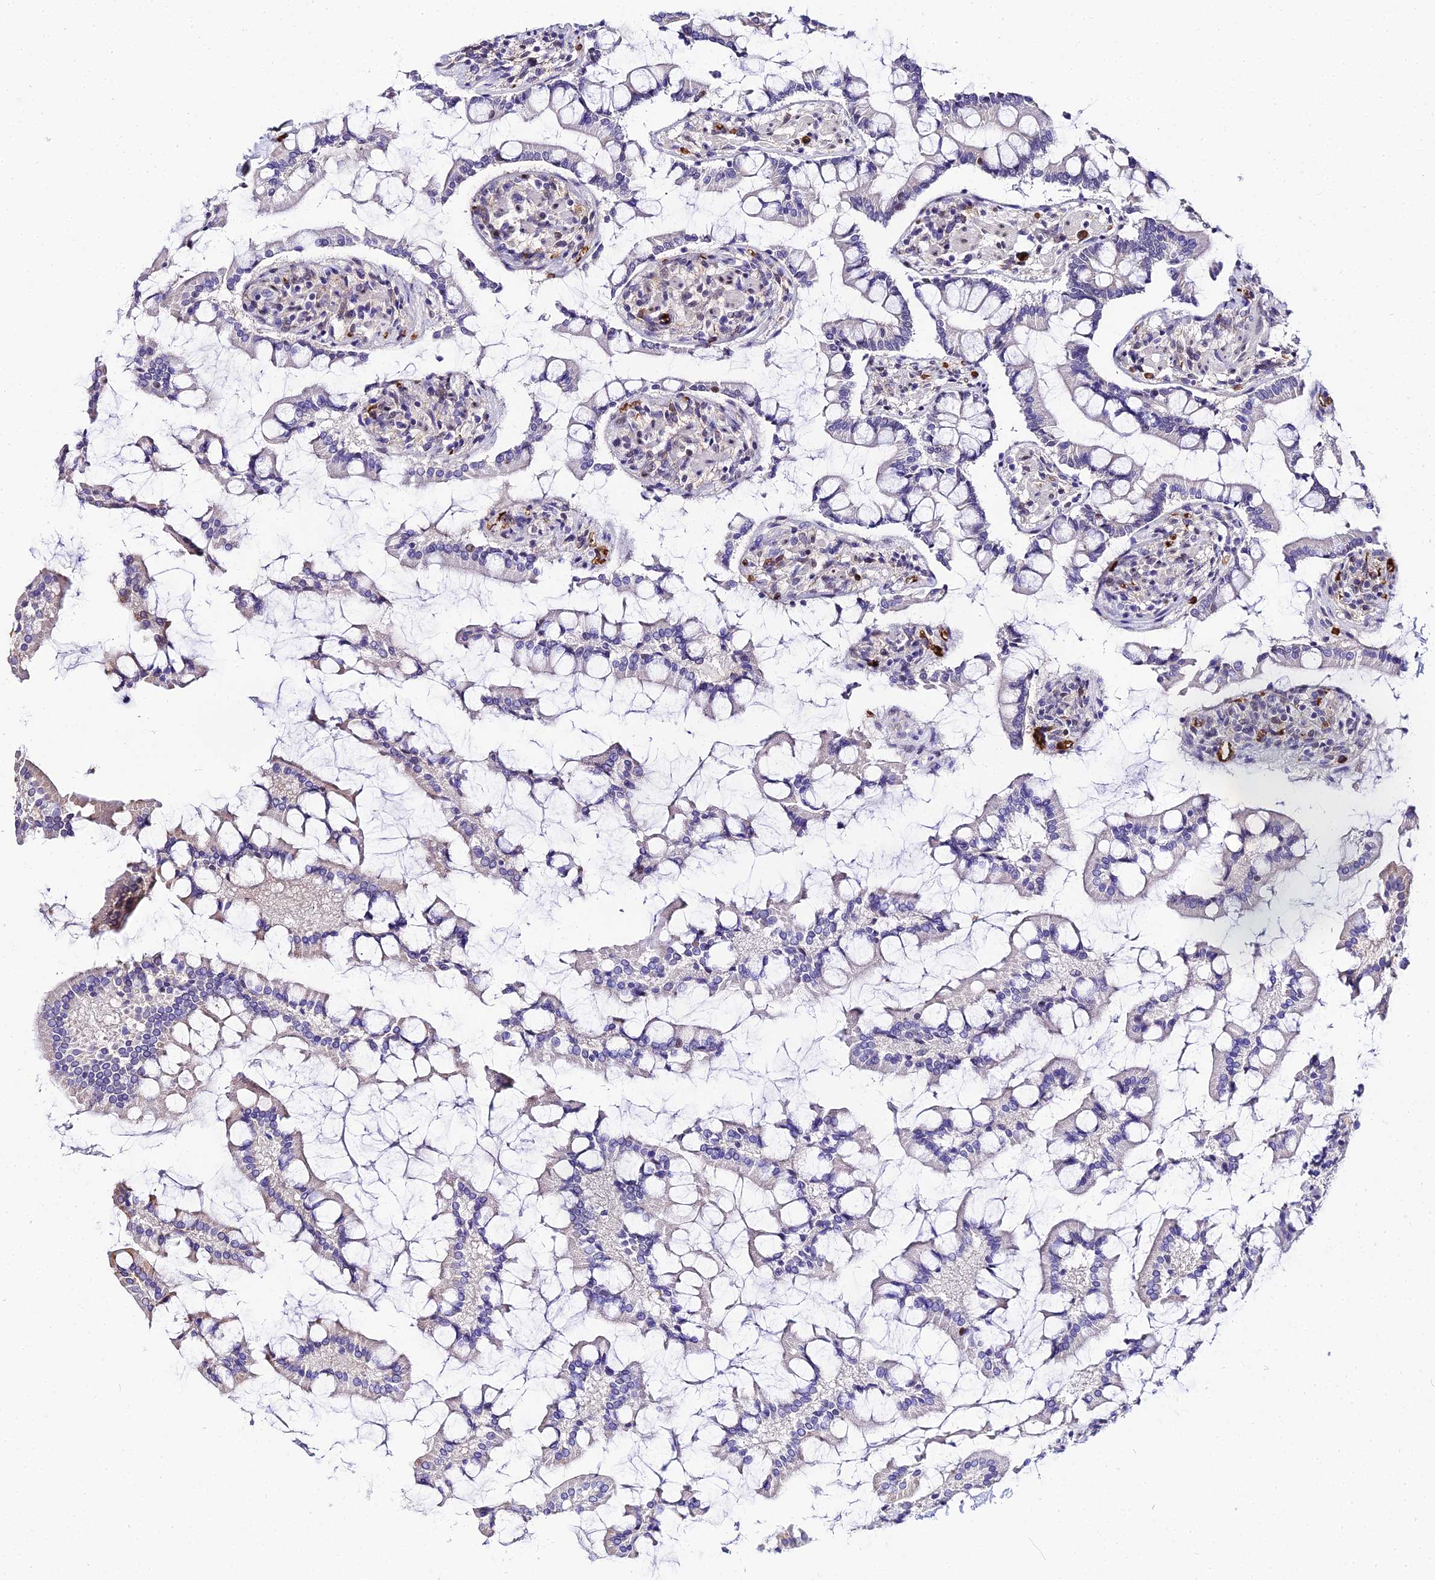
{"staining": {"intensity": "weak", "quantity": "<25%", "location": "nuclear"}, "tissue": "small intestine", "cell_type": "Glandular cells", "image_type": "normal", "snomed": [{"axis": "morphology", "description": "Normal tissue, NOS"}, {"axis": "topography", "description": "Small intestine"}], "caption": "An immunohistochemistry photomicrograph of unremarkable small intestine is shown. There is no staining in glandular cells of small intestine. (DAB (3,3'-diaminobenzidine) IHC with hematoxylin counter stain).", "gene": "BCL9", "patient": {"sex": "male", "age": 41}}